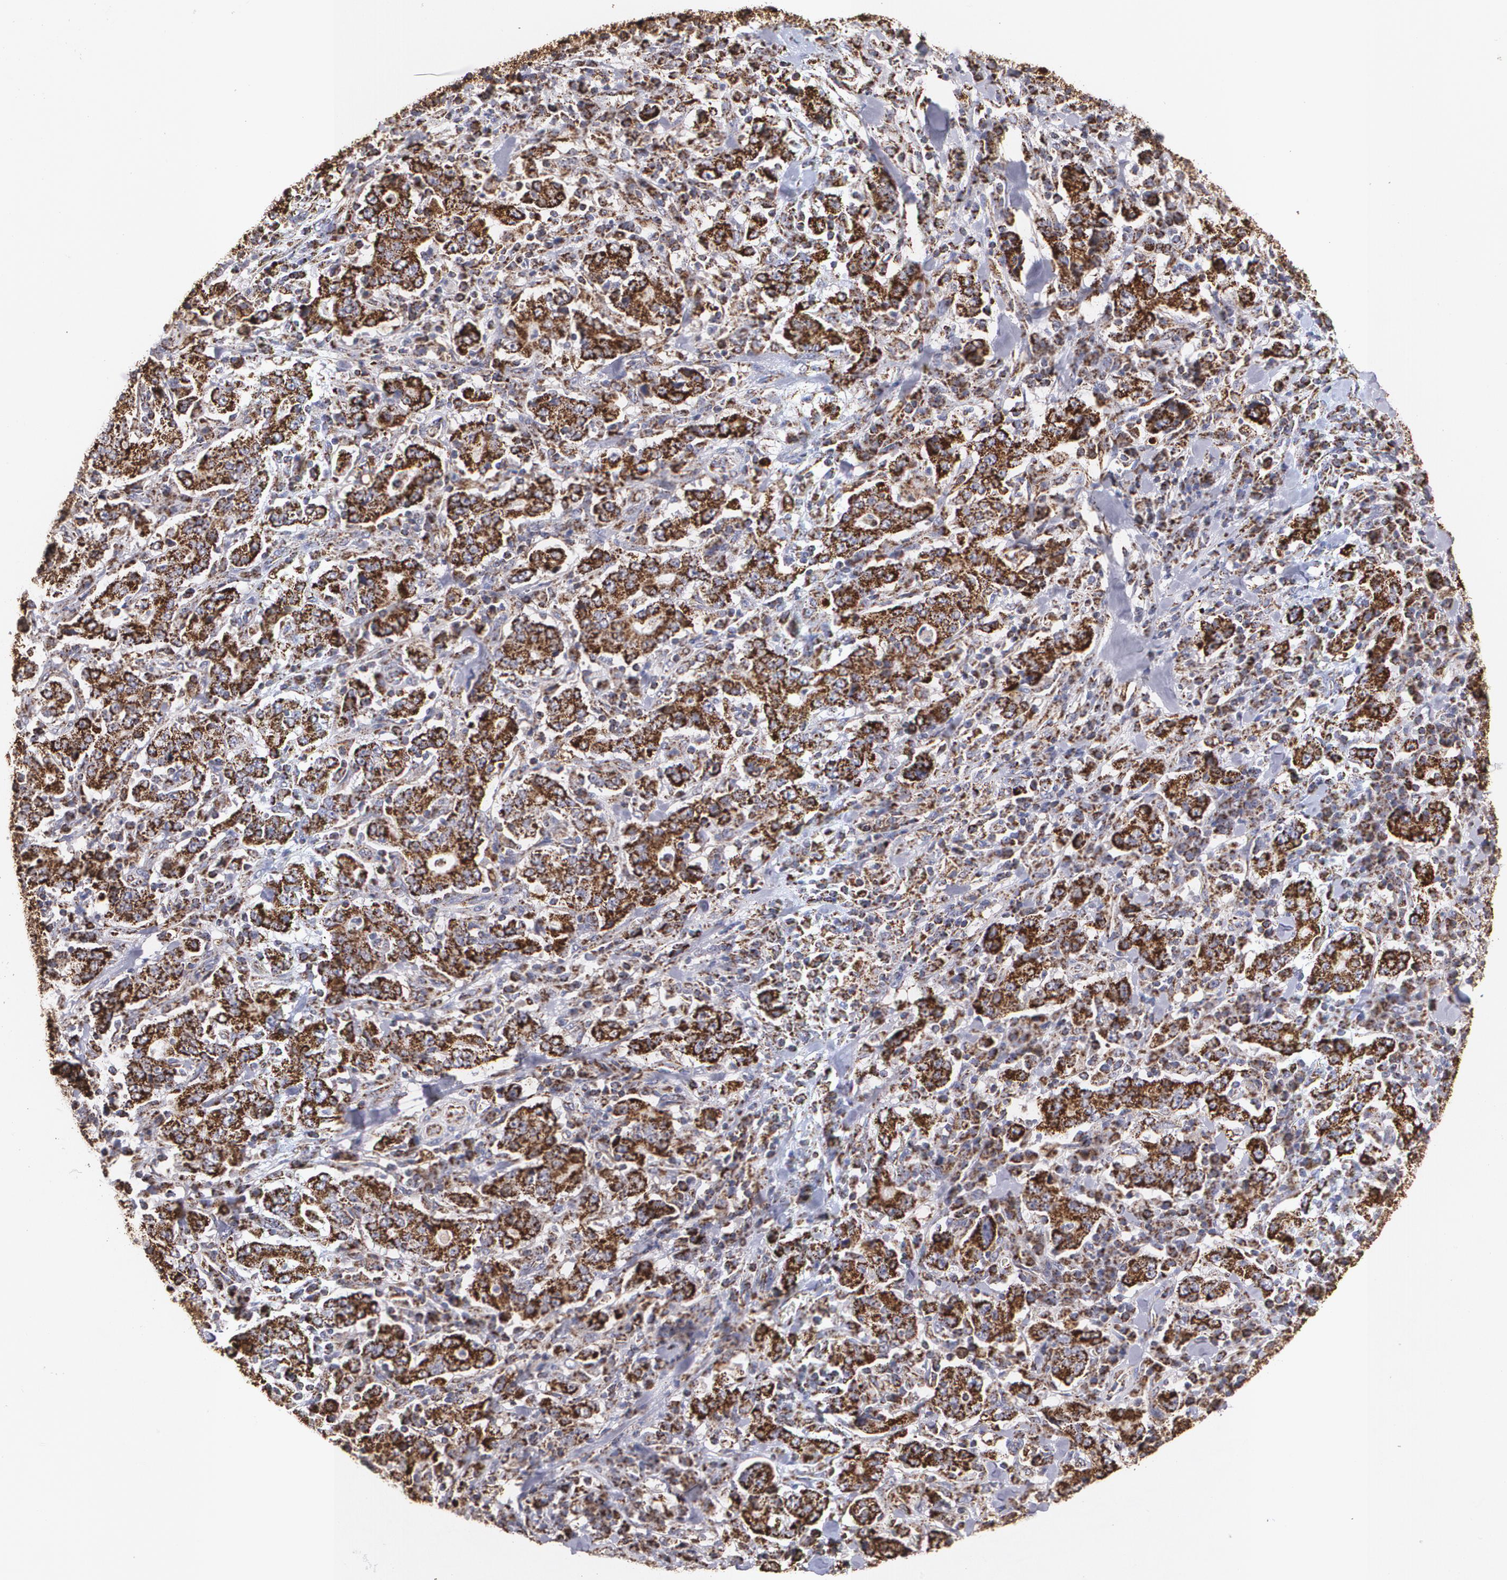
{"staining": {"intensity": "strong", "quantity": ">75%", "location": "cytoplasmic/membranous"}, "tissue": "stomach cancer", "cell_type": "Tumor cells", "image_type": "cancer", "snomed": [{"axis": "morphology", "description": "Normal tissue, NOS"}, {"axis": "morphology", "description": "Adenocarcinoma, NOS"}, {"axis": "topography", "description": "Stomach, upper"}, {"axis": "topography", "description": "Stomach"}], "caption": "The photomicrograph reveals immunohistochemical staining of stomach cancer (adenocarcinoma). There is strong cytoplasmic/membranous staining is seen in about >75% of tumor cells.", "gene": "HSPD1", "patient": {"sex": "male", "age": 59}}